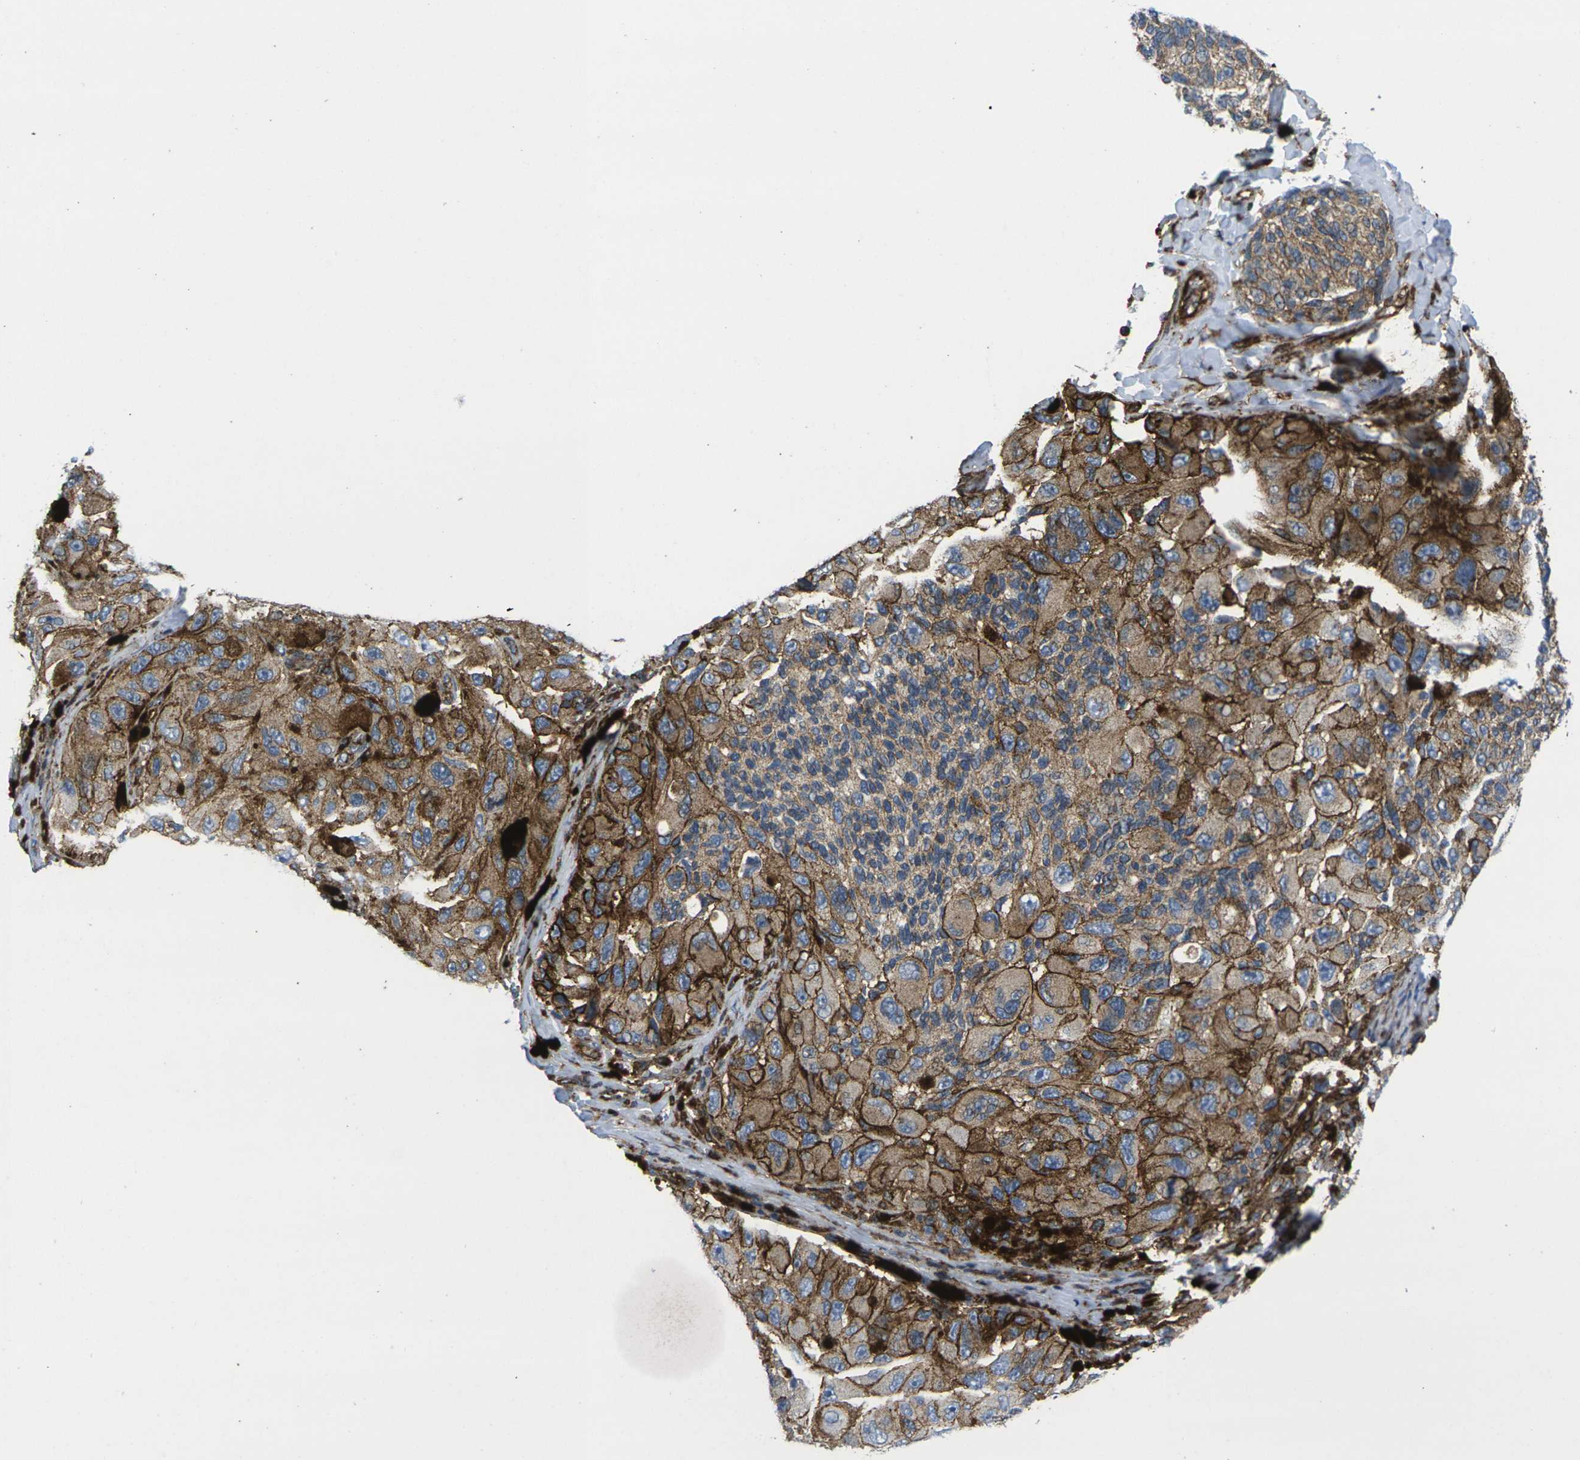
{"staining": {"intensity": "strong", "quantity": ">75%", "location": "cytoplasmic/membranous"}, "tissue": "melanoma", "cell_type": "Tumor cells", "image_type": "cancer", "snomed": [{"axis": "morphology", "description": "Malignant melanoma, NOS"}, {"axis": "topography", "description": "Skin"}], "caption": "Malignant melanoma stained with a brown dye demonstrates strong cytoplasmic/membranous positive positivity in about >75% of tumor cells.", "gene": "IQGAP1", "patient": {"sex": "female", "age": 73}}